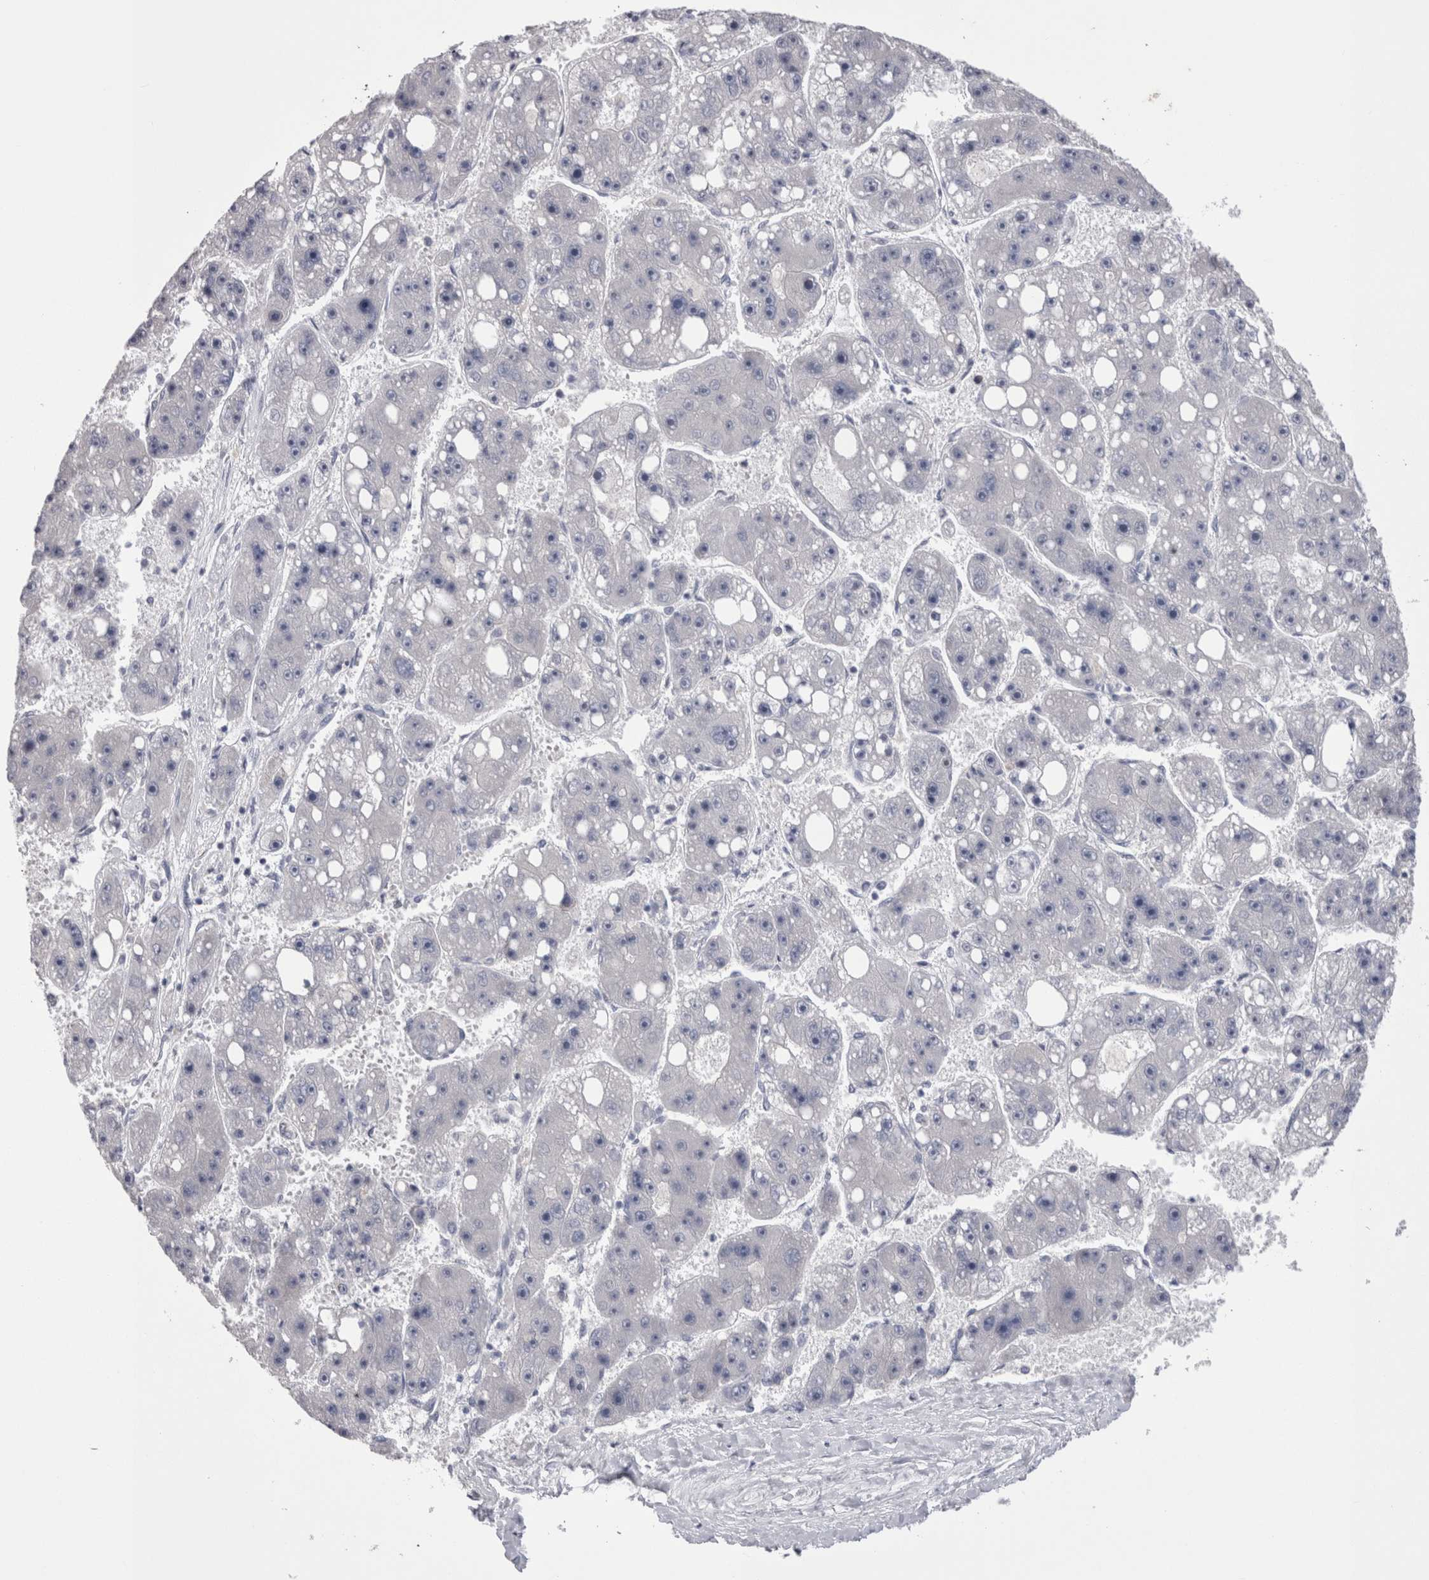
{"staining": {"intensity": "negative", "quantity": "none", "location": "none"}, "tissue": "liver cancer", "cell_type": "Tumor cells", "image_type": "cancer", "snomed": [{"axis": "morphology", "description": "Carcinoma, Hepatocellular, NOS"}, {"axis": "topography", "description": "Liver"}], "caption": "The histopathology image reveals no significant staining in tumor cells of liver cancer. The staining is performed using DAB brown chromogen with nuclei counter-stained in using hematoxylin.", "gene": "PWP2", "patient": {"sex": "female", "age": 61}}